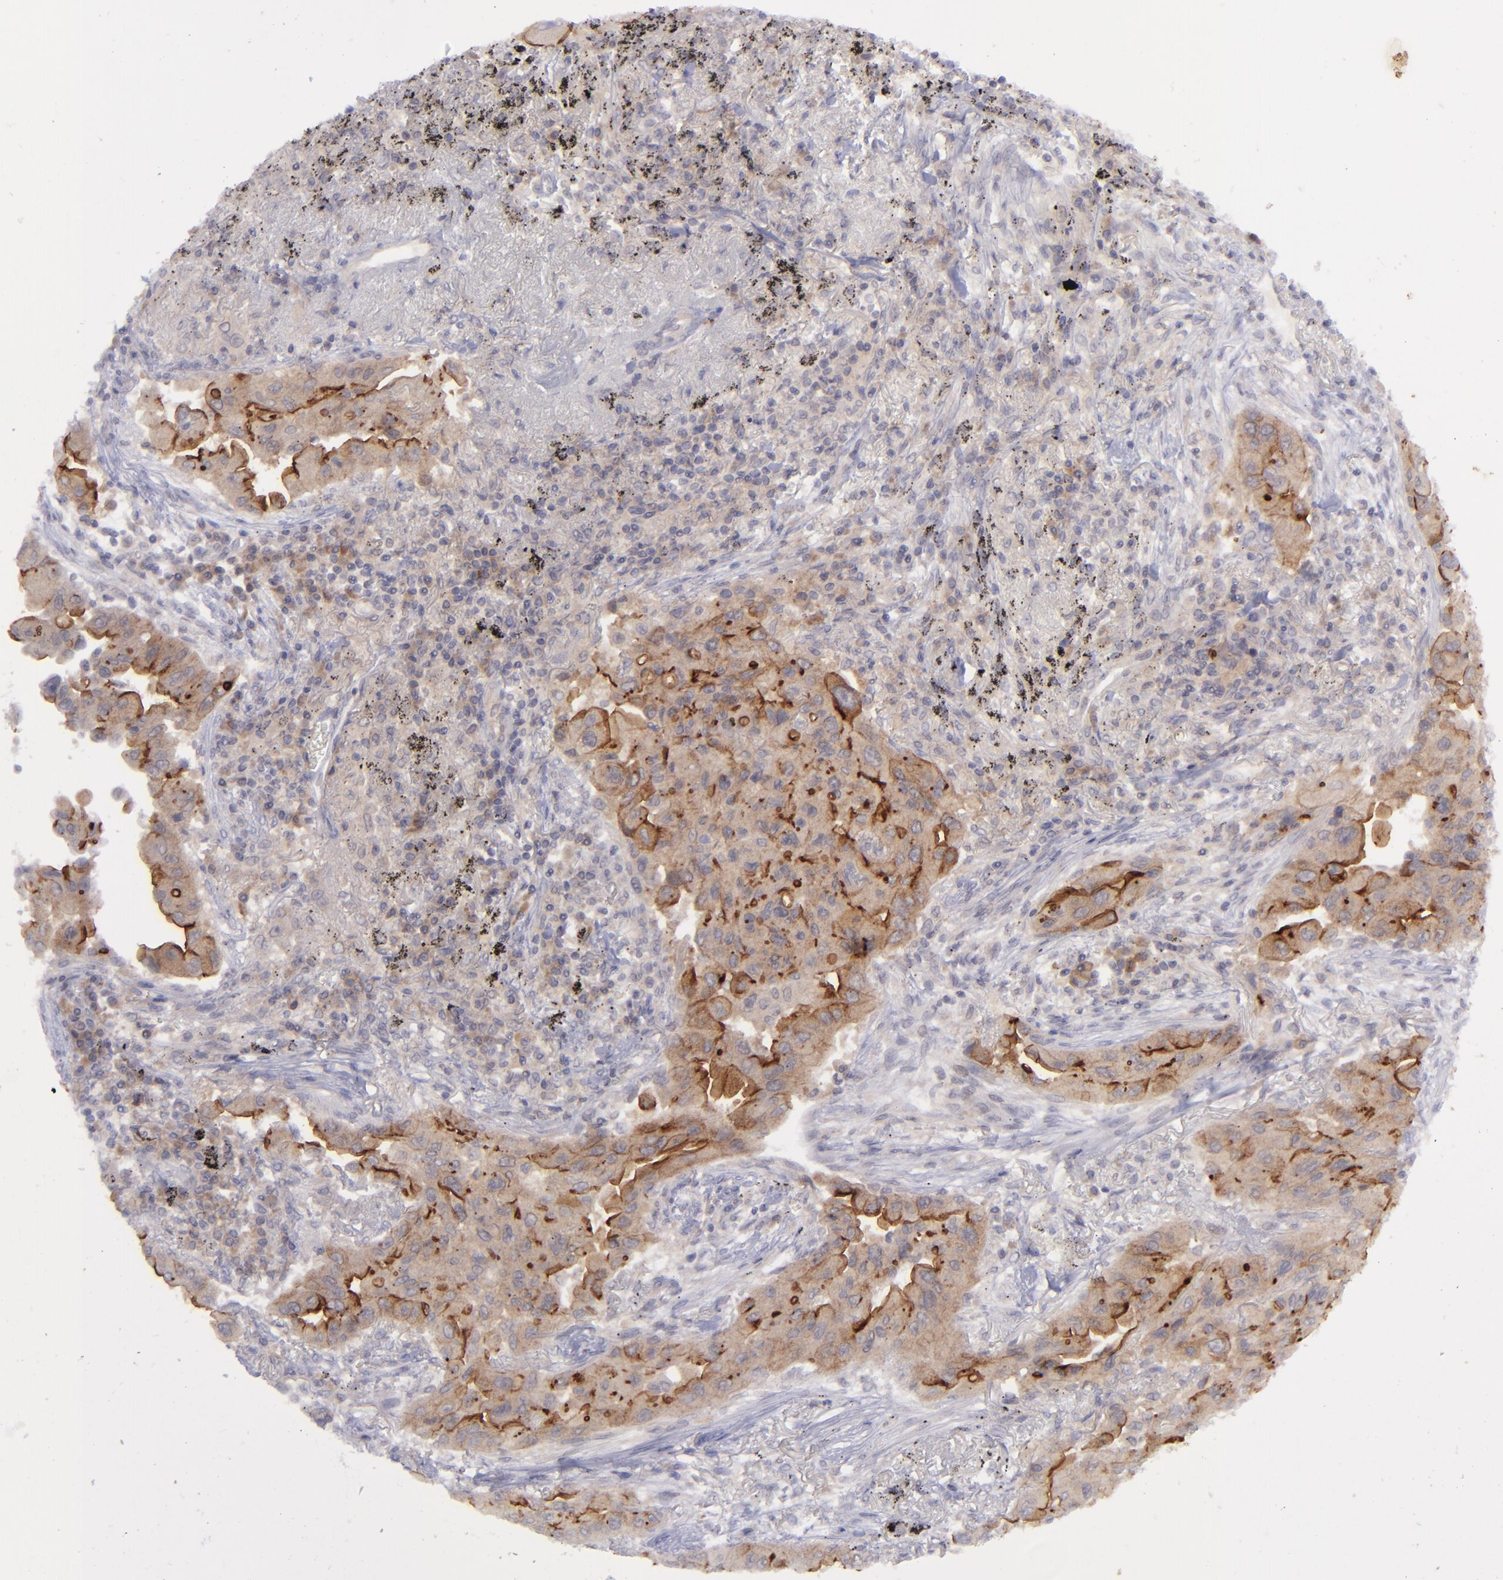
{"staining": {"intensity": "moderate", "quantity": ">75%", "location": "cytoplasmic/membranous"}, "tissue": "lung cancer", "cell_type": "Tumor cells", "image_type": "cancer", "snomed": [{"axis": "morphology", "description": "Adenocarcinoma, NOS"}, {"axis": "topography", "description": "Lung"}], "caption": "A medium amount of moderate cytoplasmic/membranous expression is appreciated in approximately >75% of tumor cells in lung cancer tissue.", "gene": "EVPL", "patient": {"sex": "male", "age": 68}}